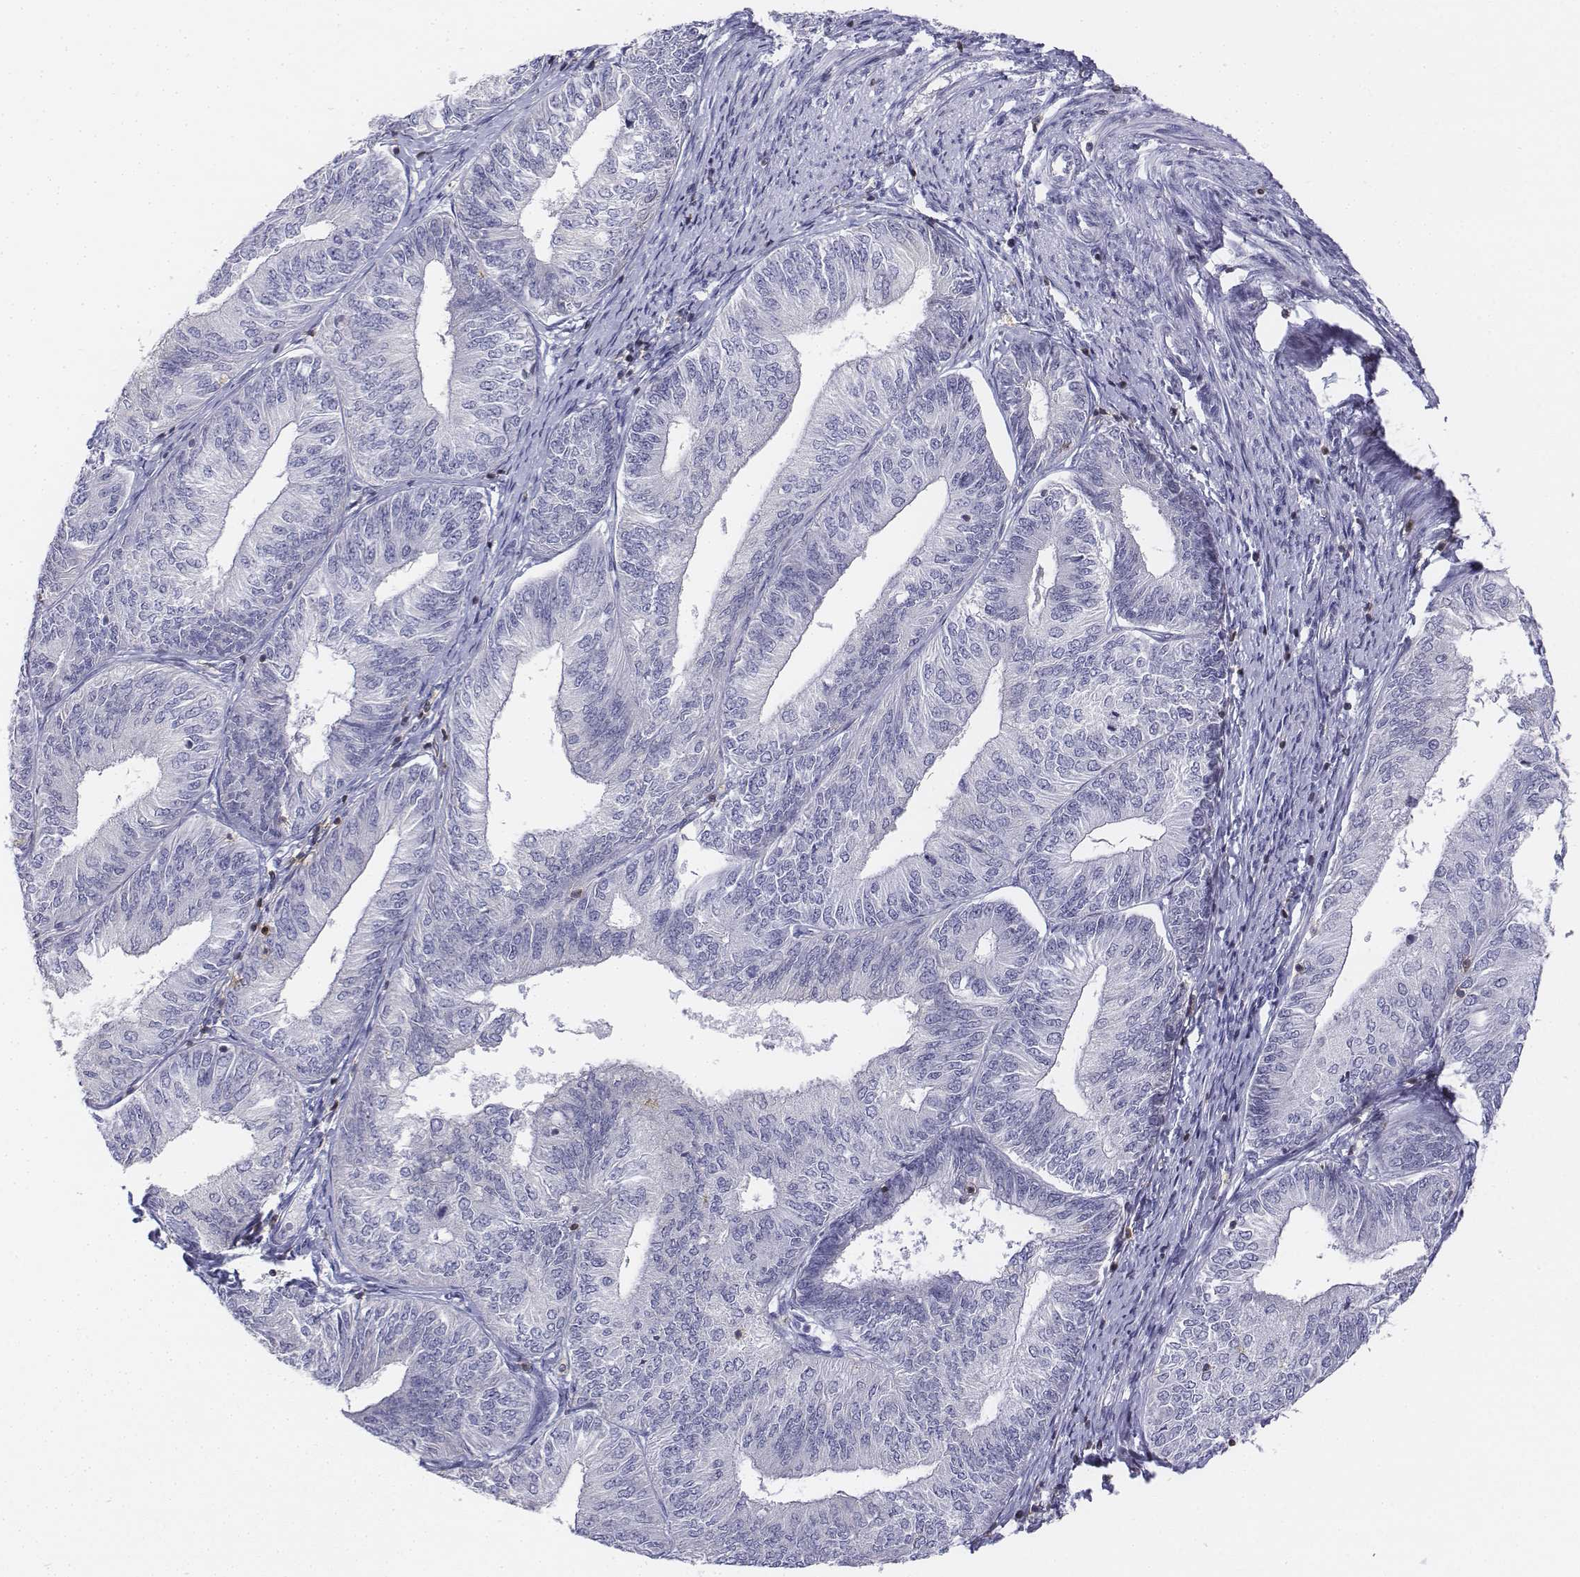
{"staining": {"intensity": "negative", "quantity": "none", "location": "none"}, "tissue": "endometrial cancer", "cell_type": "Tumor cells", "image_type": "cancer", "snomed": [{"axis": "morphology", "description": "Adenocarcinoma, NOS"}, {"axis": "topography", "description": "Endometrium"}], "caption": "IHC of human adenocarcinoma (endometrial) reveals no expression in tumor cells.", "gene": "CD3E", "patient": {"sex": "female", "age": 58}}